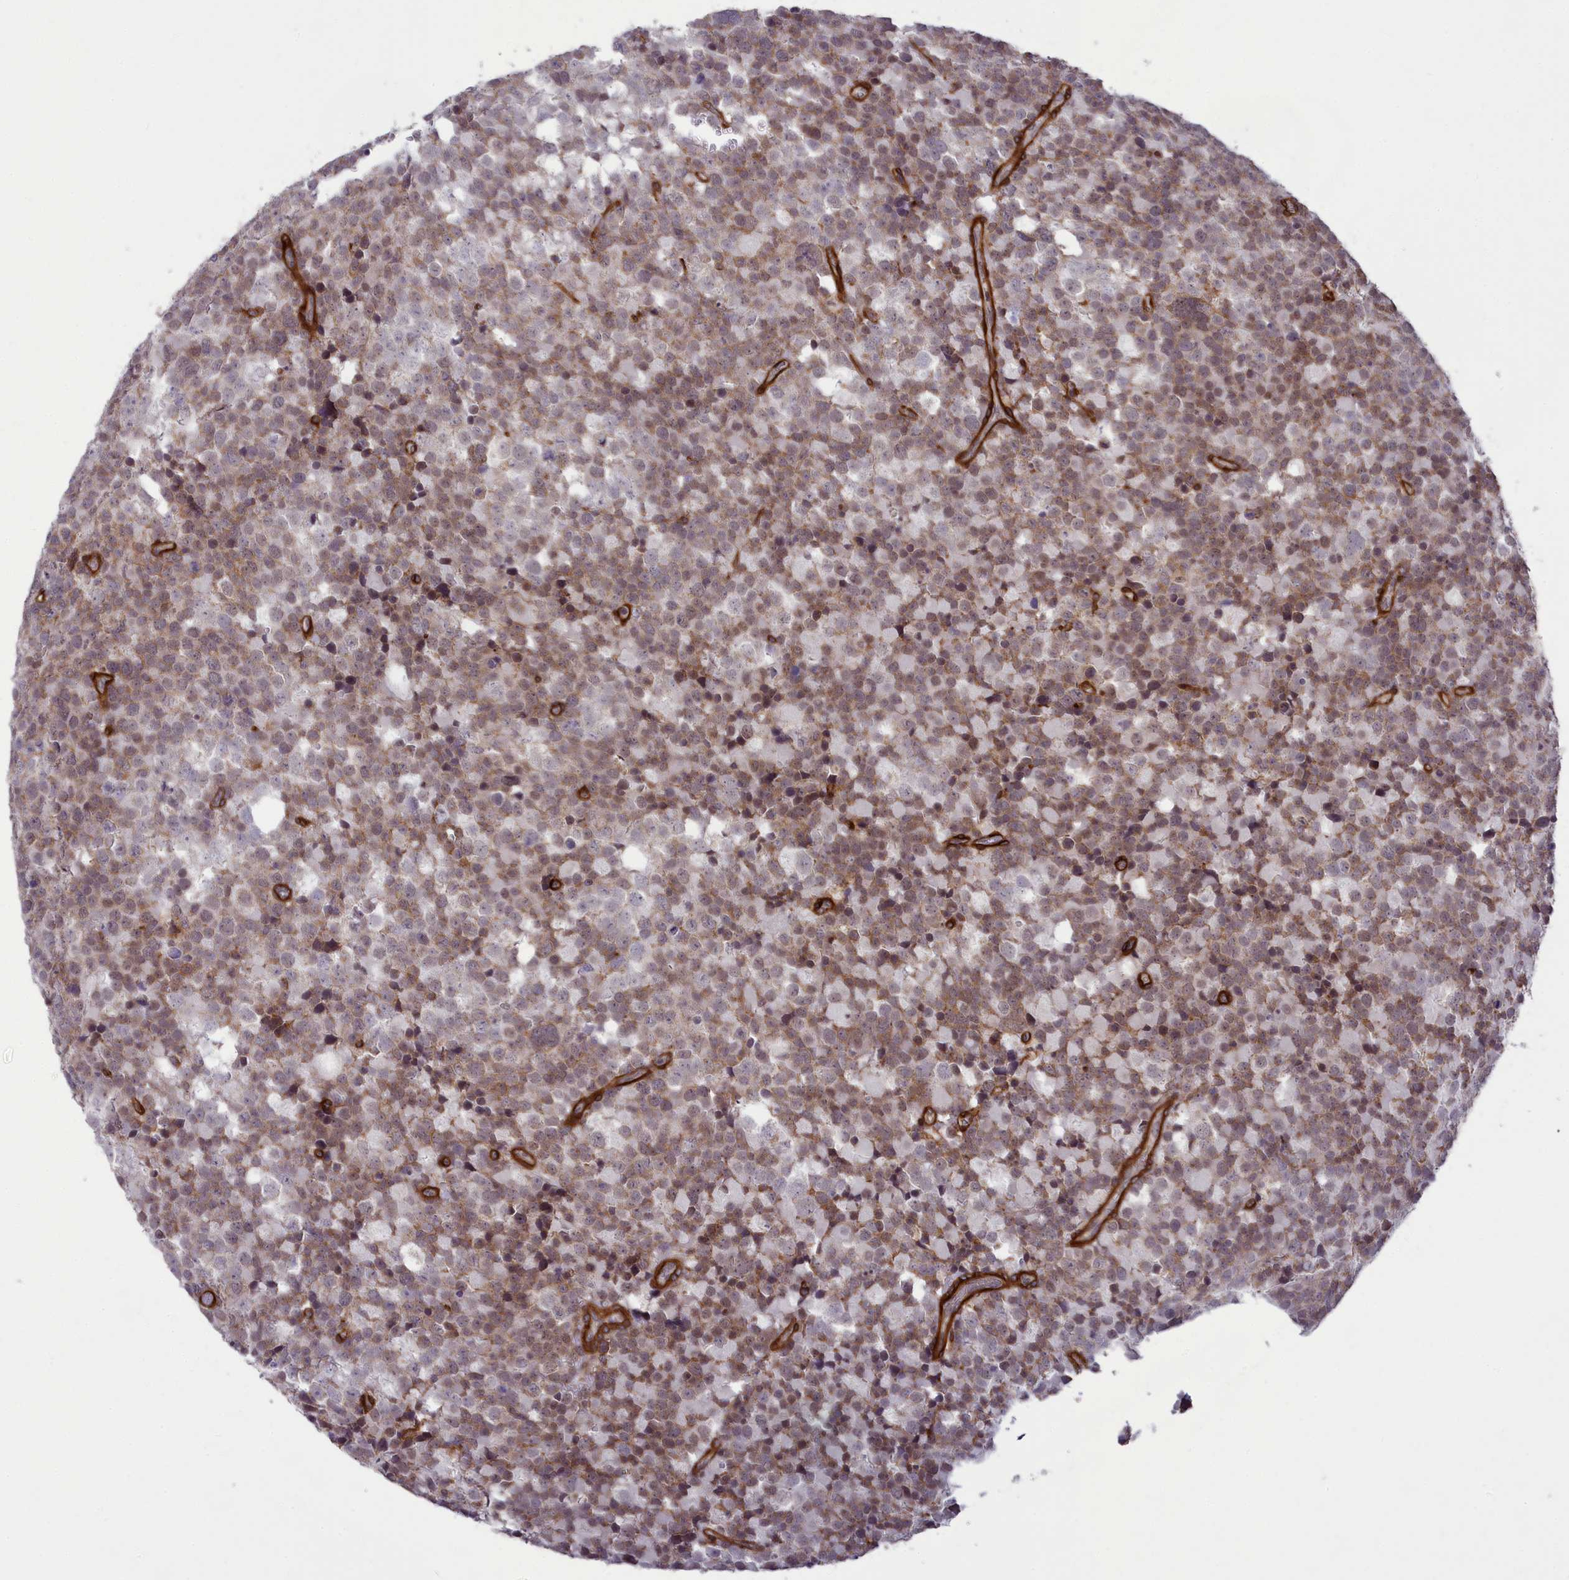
{"staining": {"intensity": "weak", "quantity": "25%-75%", "location": "cytoplasmic/membranous,nuclear"}, "tissue": "testis cancer", "cell_type": "Tumor cells", "image_type": "cancer", "snomed": [{"axis": "morphology", "description": "Seminoma, NOS"}, {"axis": "topography", "description": "Testis"}], "caption": "A low amount of weak cytoplasmic/membranous and nuclear staining is appreciated in about 25%-75% of tumor cells in testis cancer (seminoma) tissue. (DAB IHC, brown staining for protein, blue staining for nuclei).", "gene": "TNS1", "patient": {"sex": "male", "age": 71}}